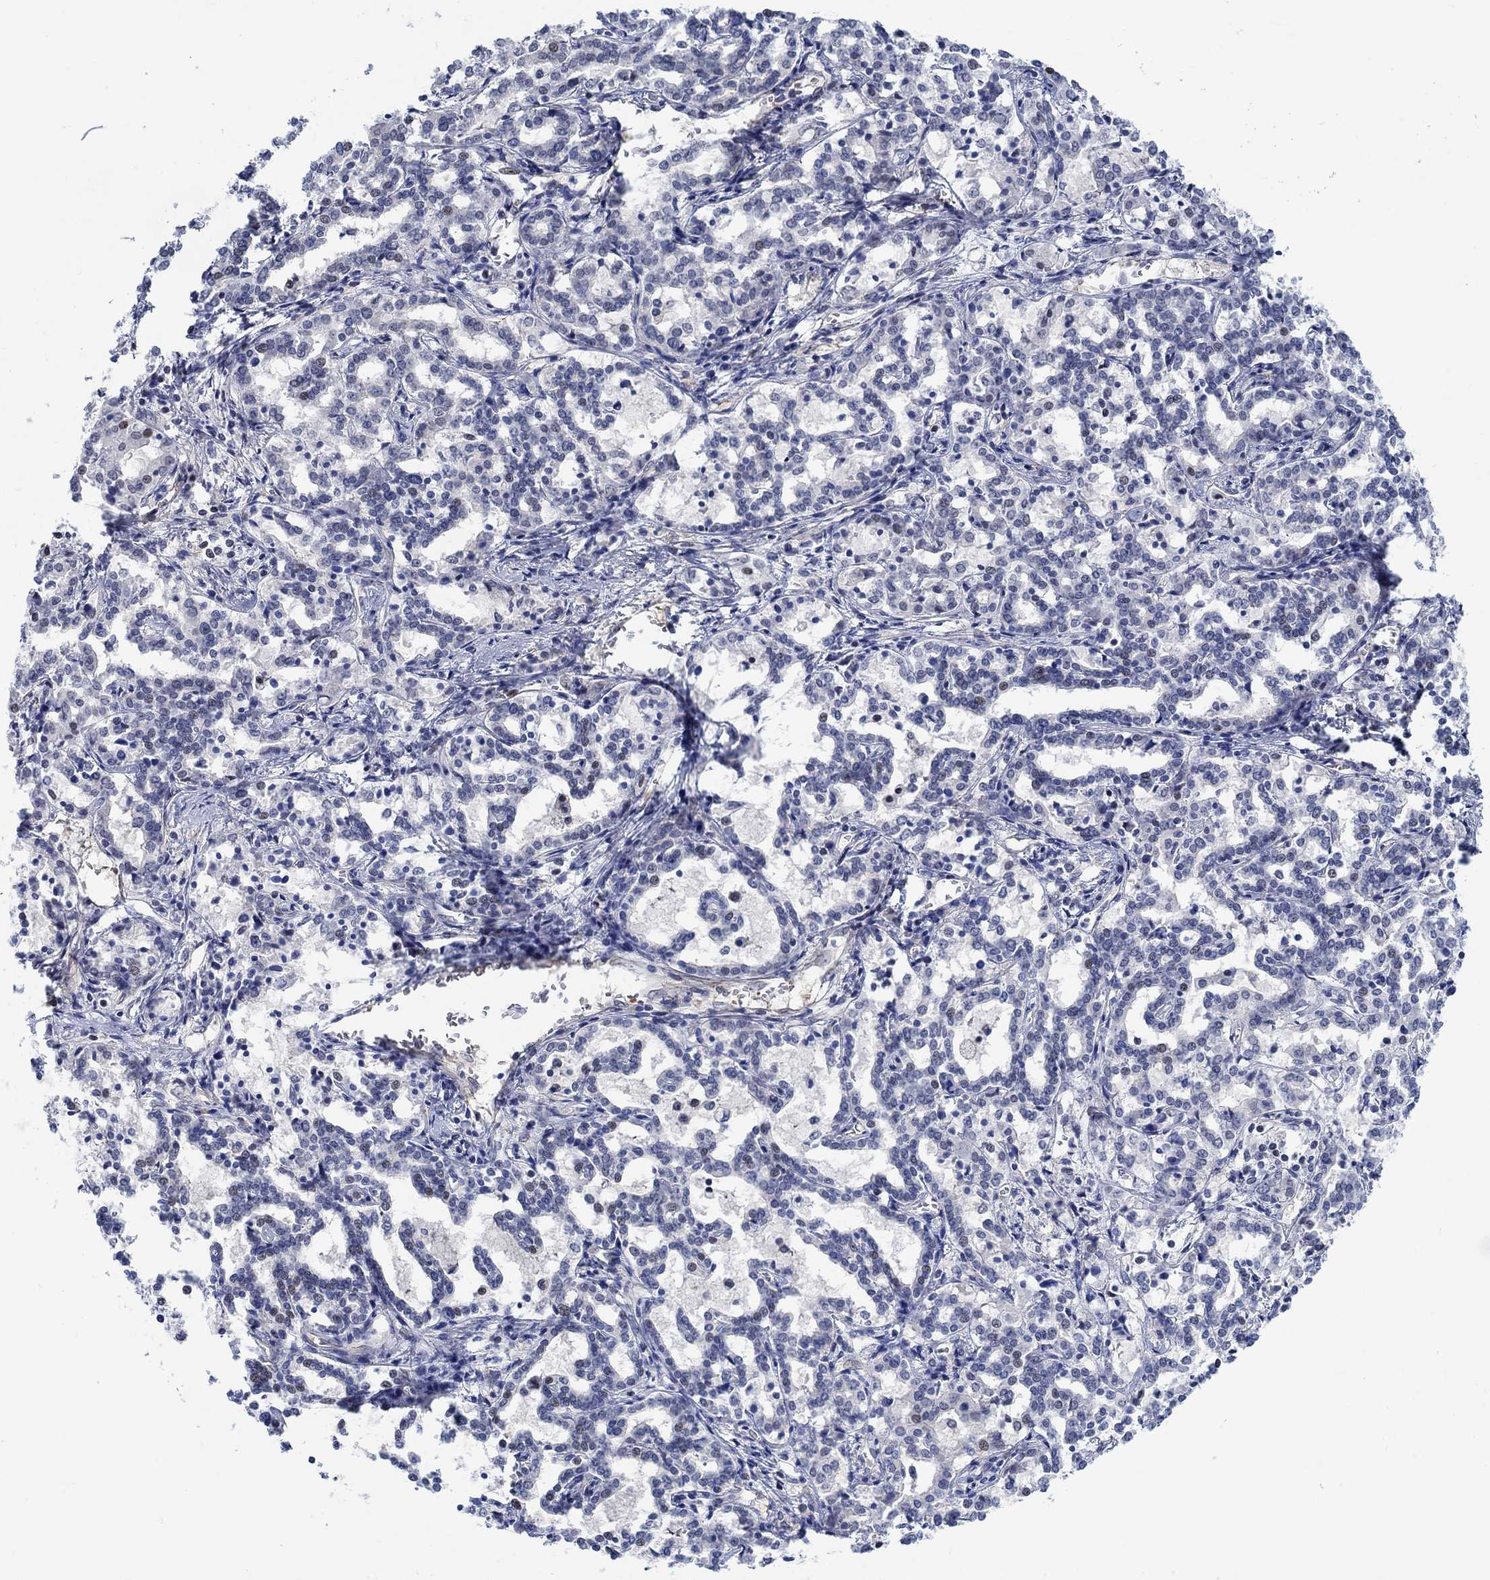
{"staining": {"intensity": "weak", "quantity": "<25%", "location": "nuclear"}, "tissue": "liver cancer", "cell_type": "Tumor cells", "image_type": "cancer", "snomed": [{"axis": "morphology", "description": "Cholangiocarcinoma"}, {"axis": "topography", "description": "Liver"}], "caption": "DAB immunohistochemical staining of human liver cholangiocarcinoma reveals no significant staining in tumor cells. (DAB (3,3'-diaminobenzidine) immunohistochemistry (IHC) visualized using brightfield microscopy, high magnification).", "gene": "KCNH8", "patient": {"sex": "female", "age": 47}}